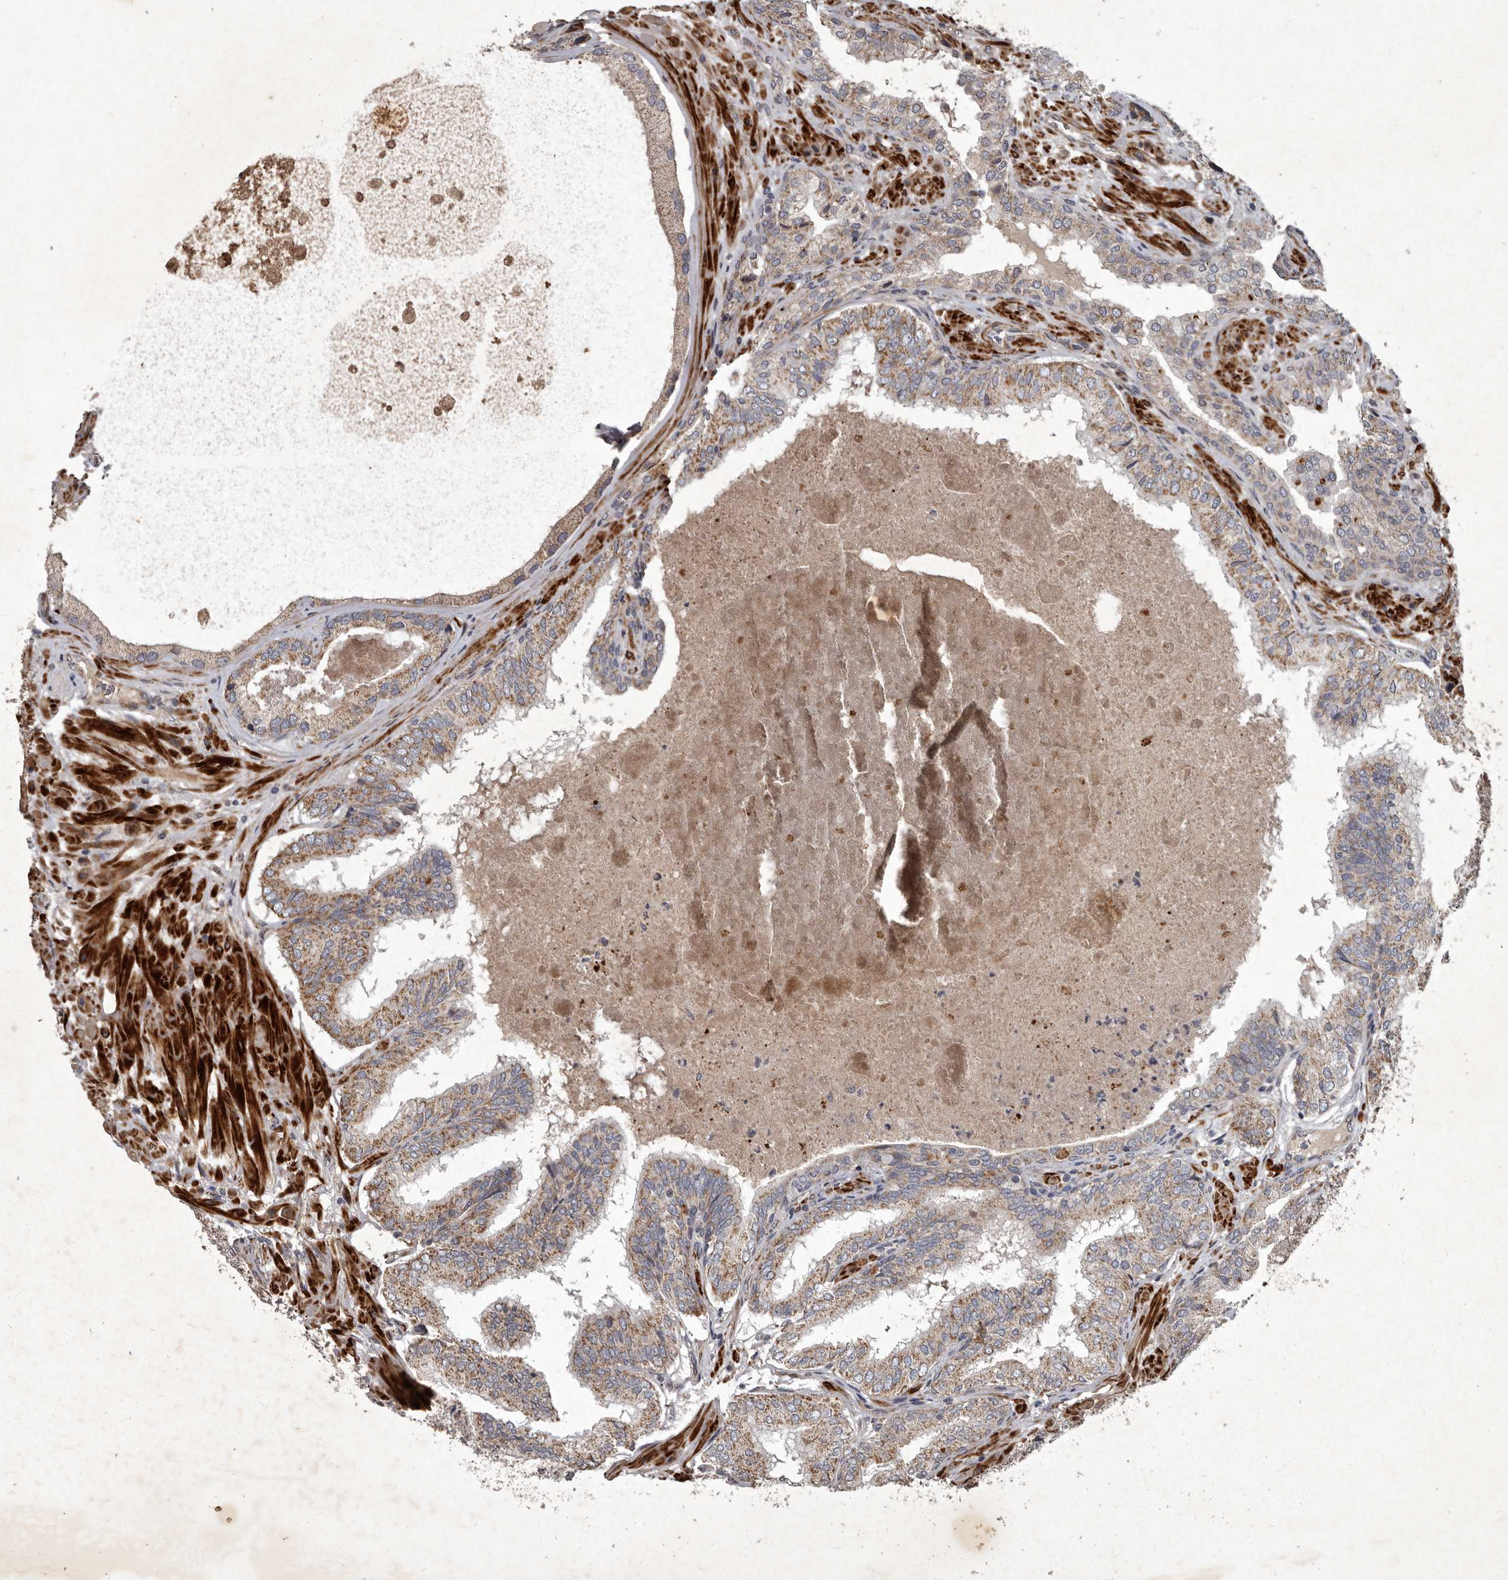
{"staining": {"intensity": "moderate", "quantity": ">75%", "location": "cytoplasmic/membranous"}, "tissue": "prostate cancer", "cell_type": "Tumor cells", "image_type": "cancer", "snomed": [{"axis": "morphology", "description": "Normal tissue, NOS"}, {"axis": "morphology", "description": "Adenocarcinoma, High grade"}, {"axis": "topography", "description": "Prostate"}, {"axis": "topography", "description": "Peripheral nerve tissue"}], "caption": "Immunohistochemical staining of human prostate high-grade adenocarcinoma shows medium levels of moderate cytoplasmic/membranous protein expression in about >75% of tumor cells.", "gene": "MRPS15", "patient": {"sex": "male", "age": 59}}